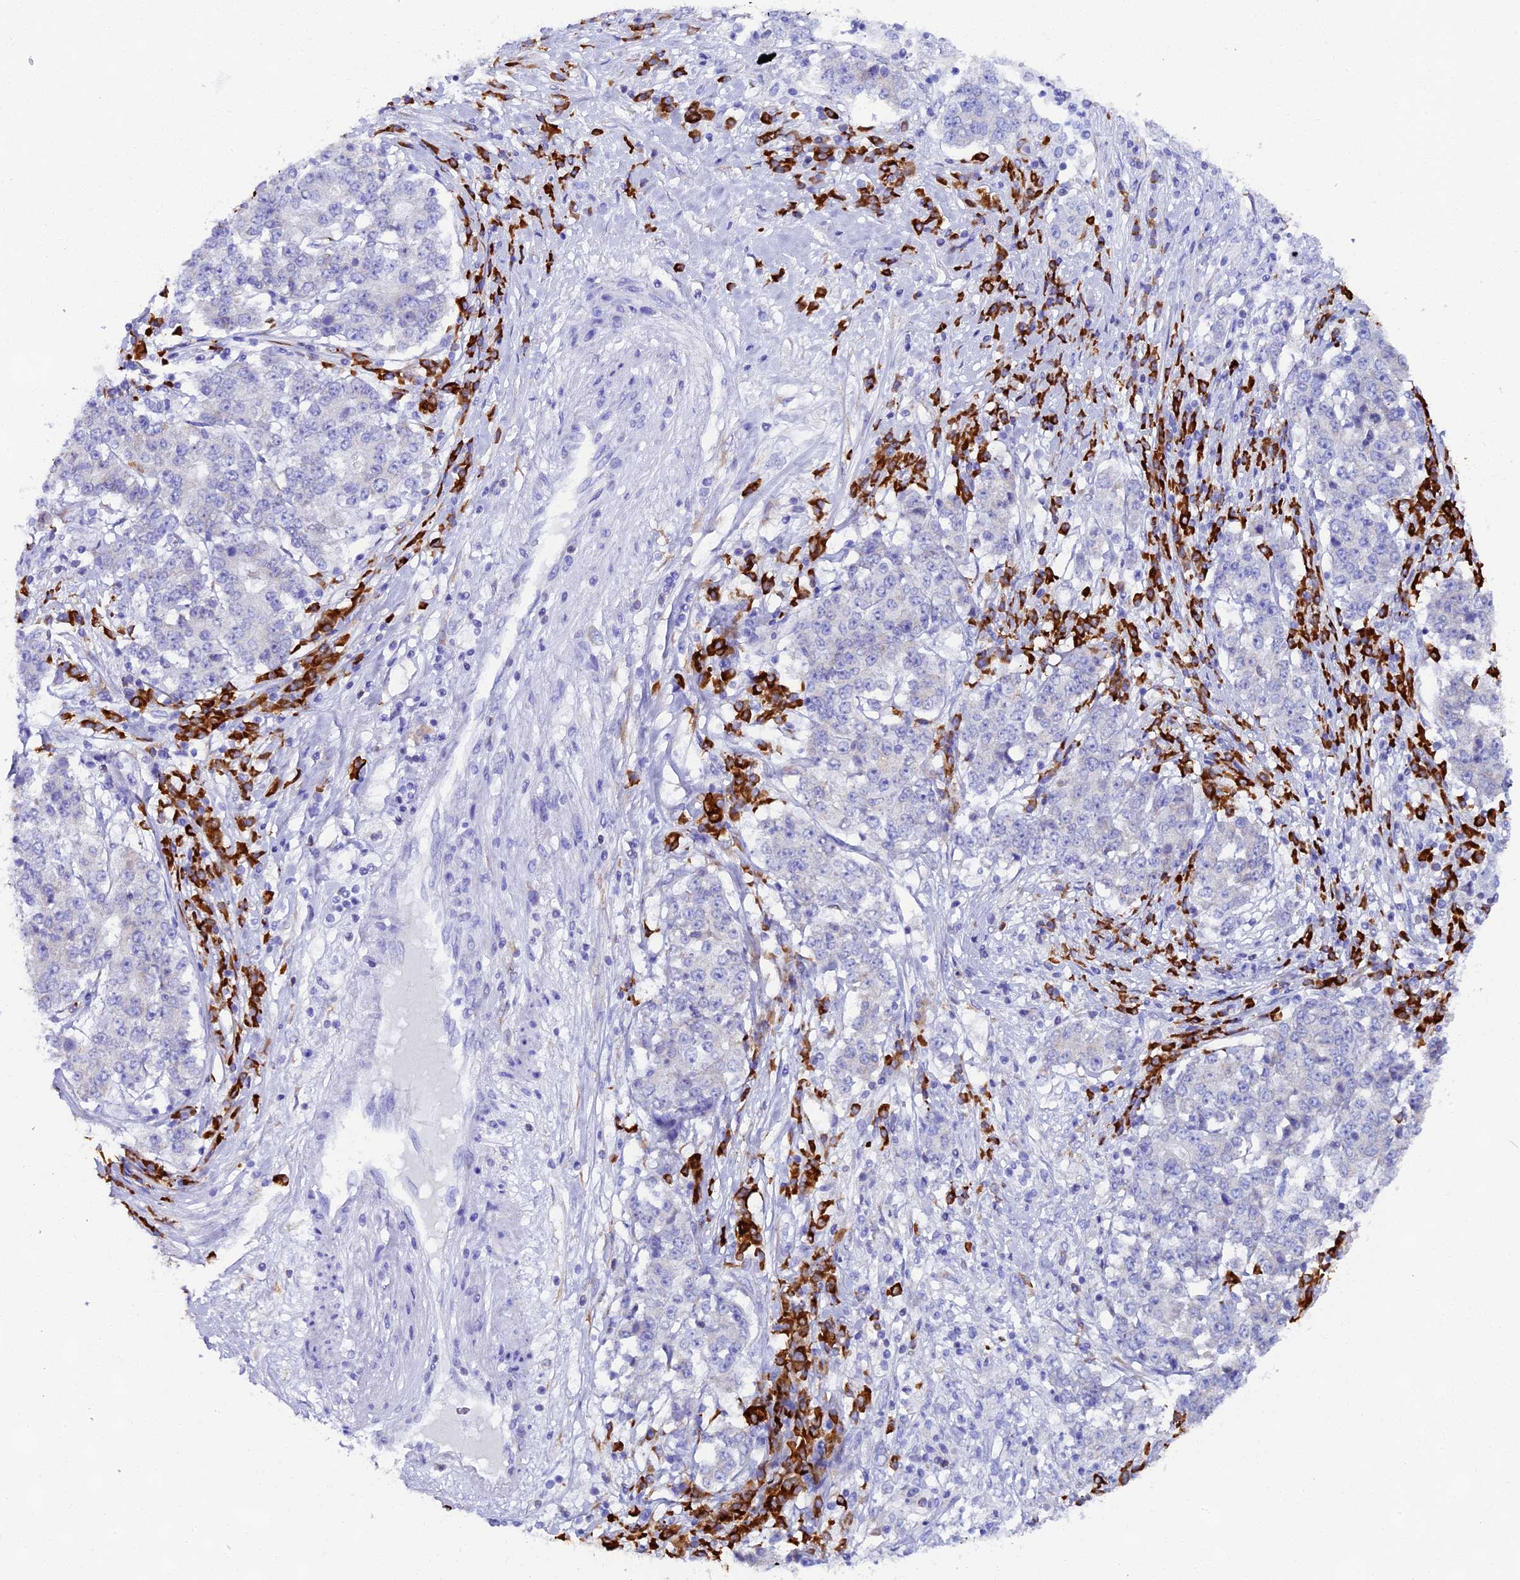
{"staining": {"intensity": "negative", "quantity": "none", "location": "none"}, "tissue": "stomach cancer", "cell_type": "Tumor cells", "image_type": "cancer", "snomed": [{"axis": "morphology", "description": "Adenocarcinoma, NOS"}, {"axis": "topography", "description": "Stomach"}], "caption": "An IHC micrograph of stomach adenocarcinoma is shown. There is no staining in tumor cells of stomach adenocarcinoma.", "gene": "FKBP11", "patient": {"sex": "male", "age": 59}}